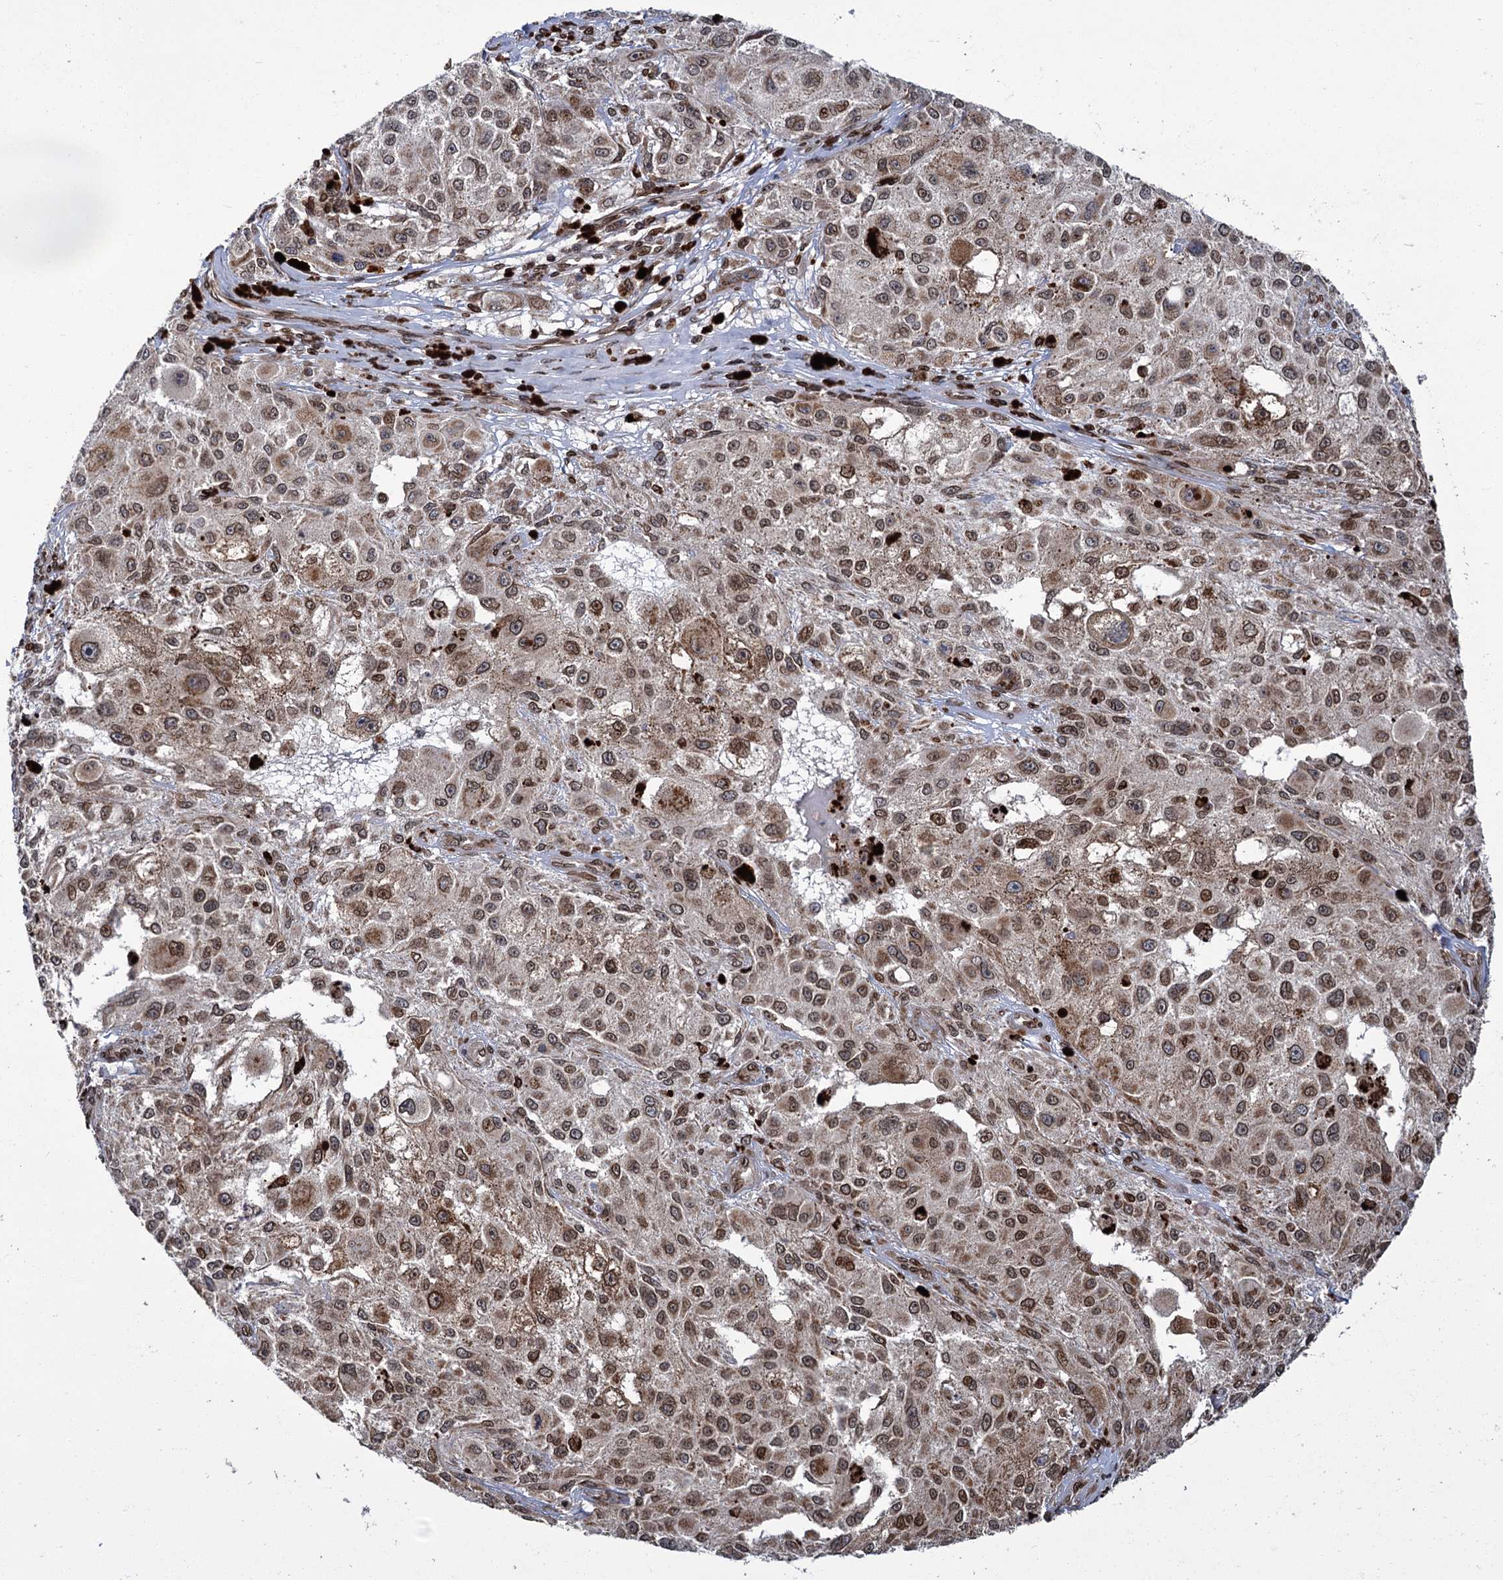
{"staining": {"intensity": "moderate", "quantity": ">75%", "location": "cytoplasmic/membranous,nuclear"}, "tissue": "melanoma", "cell_type": "Tumor cells", "image_type": "cancer", "snomed": [{"axis": "morphology", "description": "Necrosis, NOS"}, {"axis": "morphology", "description": "Malignant melanoma, NOS"}, {"axis": "topography", "description": "Skin"}], "caption": "Protein staining displays moderate cytoplasmic/membranous and nuclear staining in approximately >75% of tumor cells in malignant melanoma.", "gene": "CFAP46", "patient": {"sex": "female", "age": 87}}